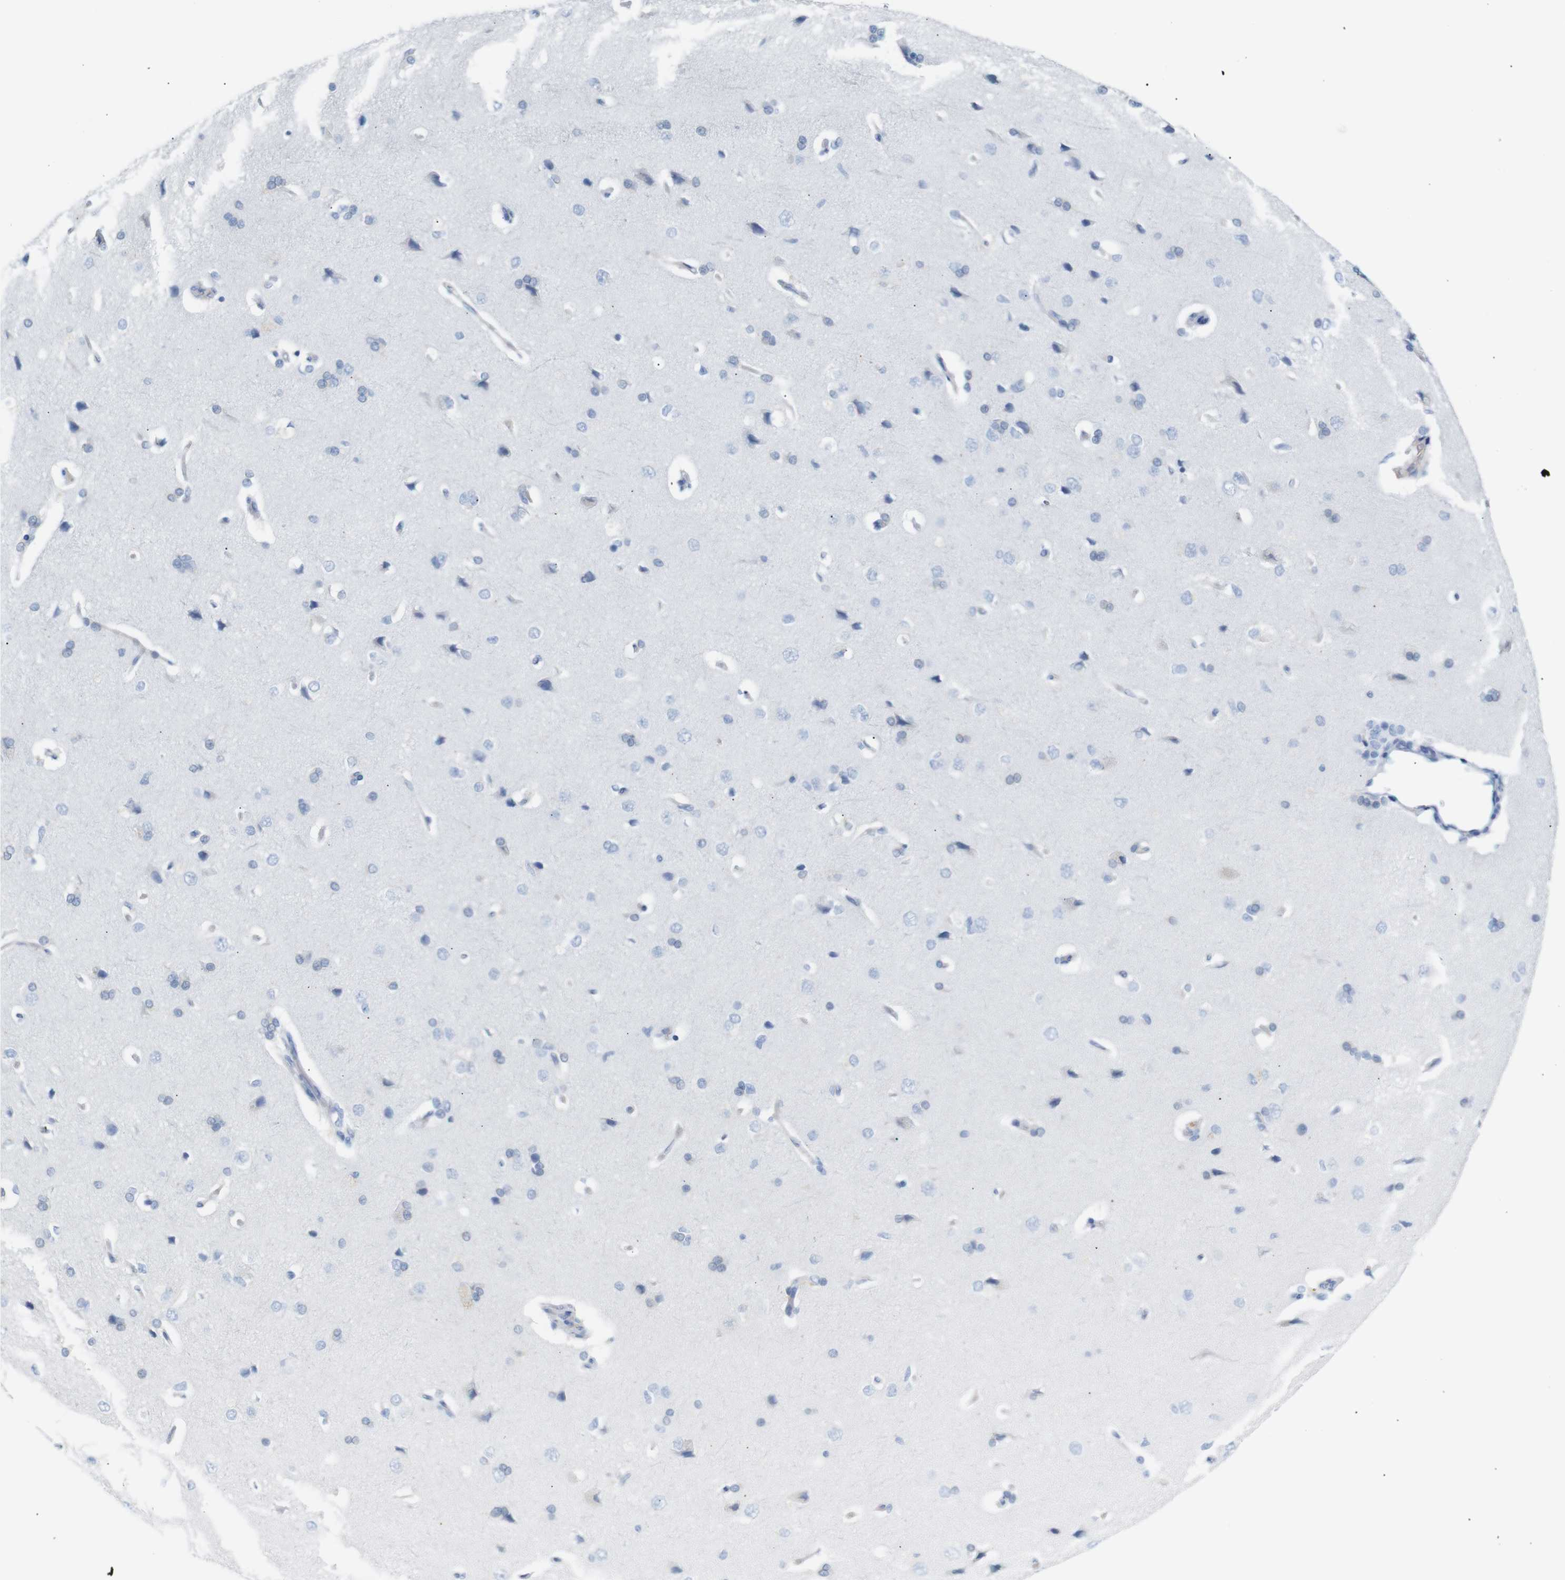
{"staining": {"intensity": "negative", "quantity": "none", "location": "none"}, "tissue": "cerebral cortex", "cell_type": "Endothelial cells", "image_type": "normal", "snomed": [{"axis": "morphology", "description": "Normal tissue, NOS"}, {"axis": "topography", "description": "Cerebral cortex"}], "caption": "Protein analysis of unremarkable cerebral cortex exhibits no significant staining in endothelial cells.", "gene": "ERVMER34", "patient": {"sex": "male", "age": 62}}